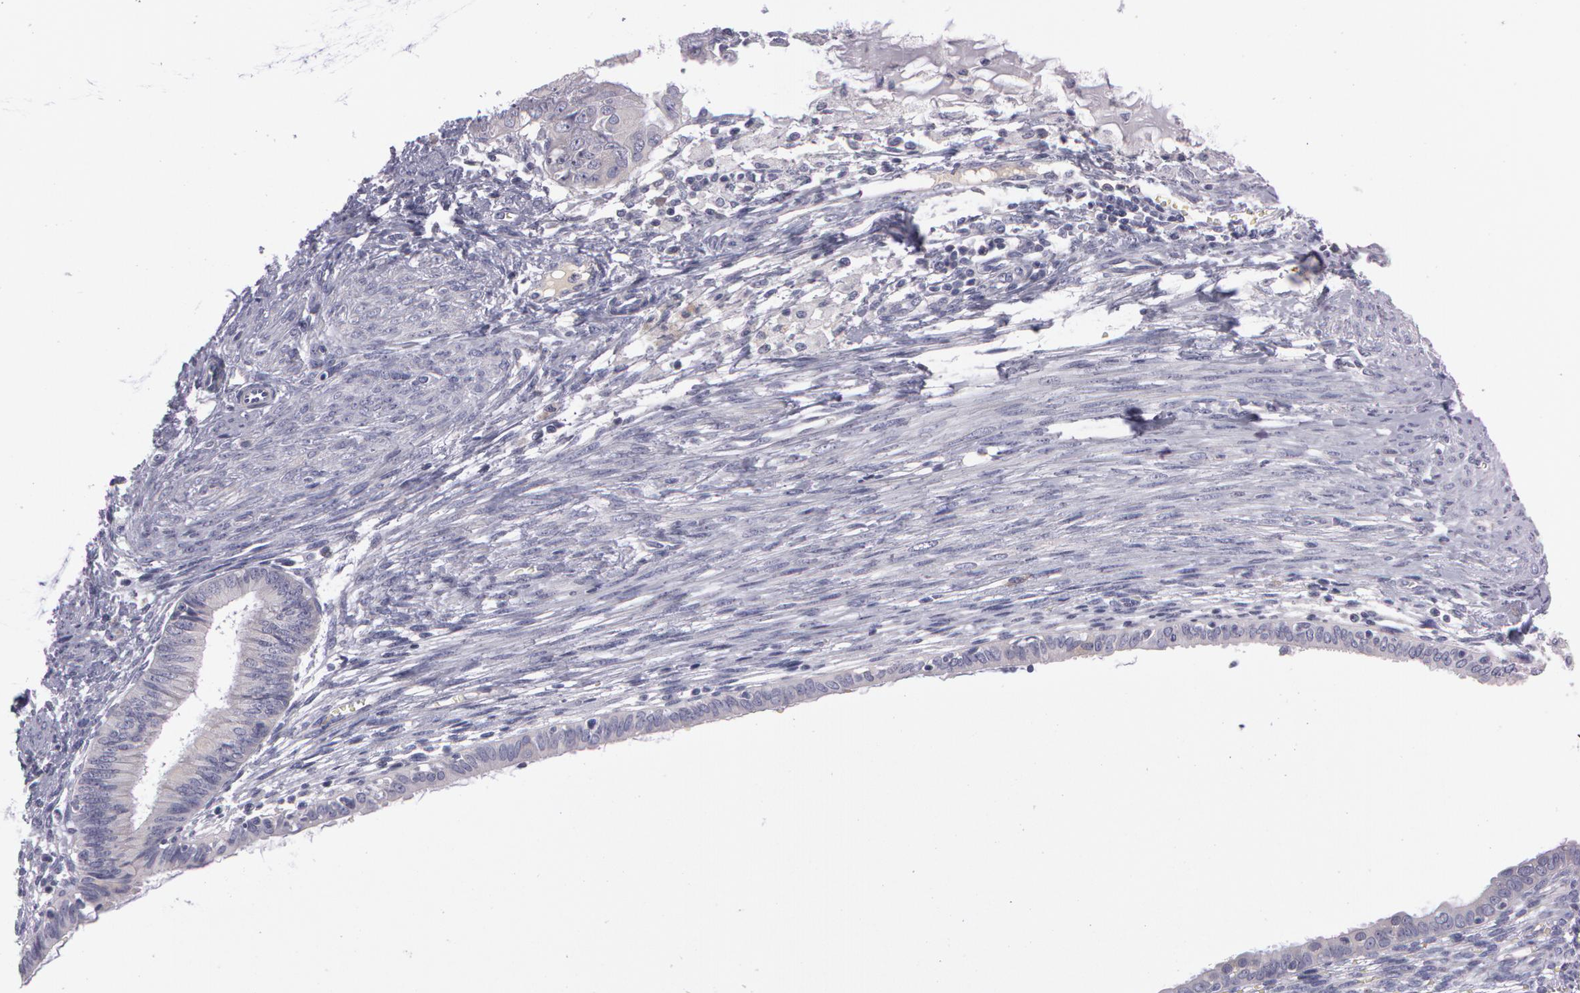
{"staining": {"intensity": "weak", "quantity": "25%-75%", "location": "cytoplasmic/membranous"}, "tissue": "endometrial cancer", "cell_type": "Tumor cells", "image_type": "cancer", "snomed": [{"axis": "morphology", "description": "Adenocarcinoma, NOS"}, {"axis": "topography", "description": "Endometrium"}], "caption": "Protein staining exhibits weak cytoplasmic/membranous positivity in about 25%-75% of tumor cells in adenocarcinoma (endometrial).", "gene": "MXRA5", "patient": {"sex": "female", "age": 76}}